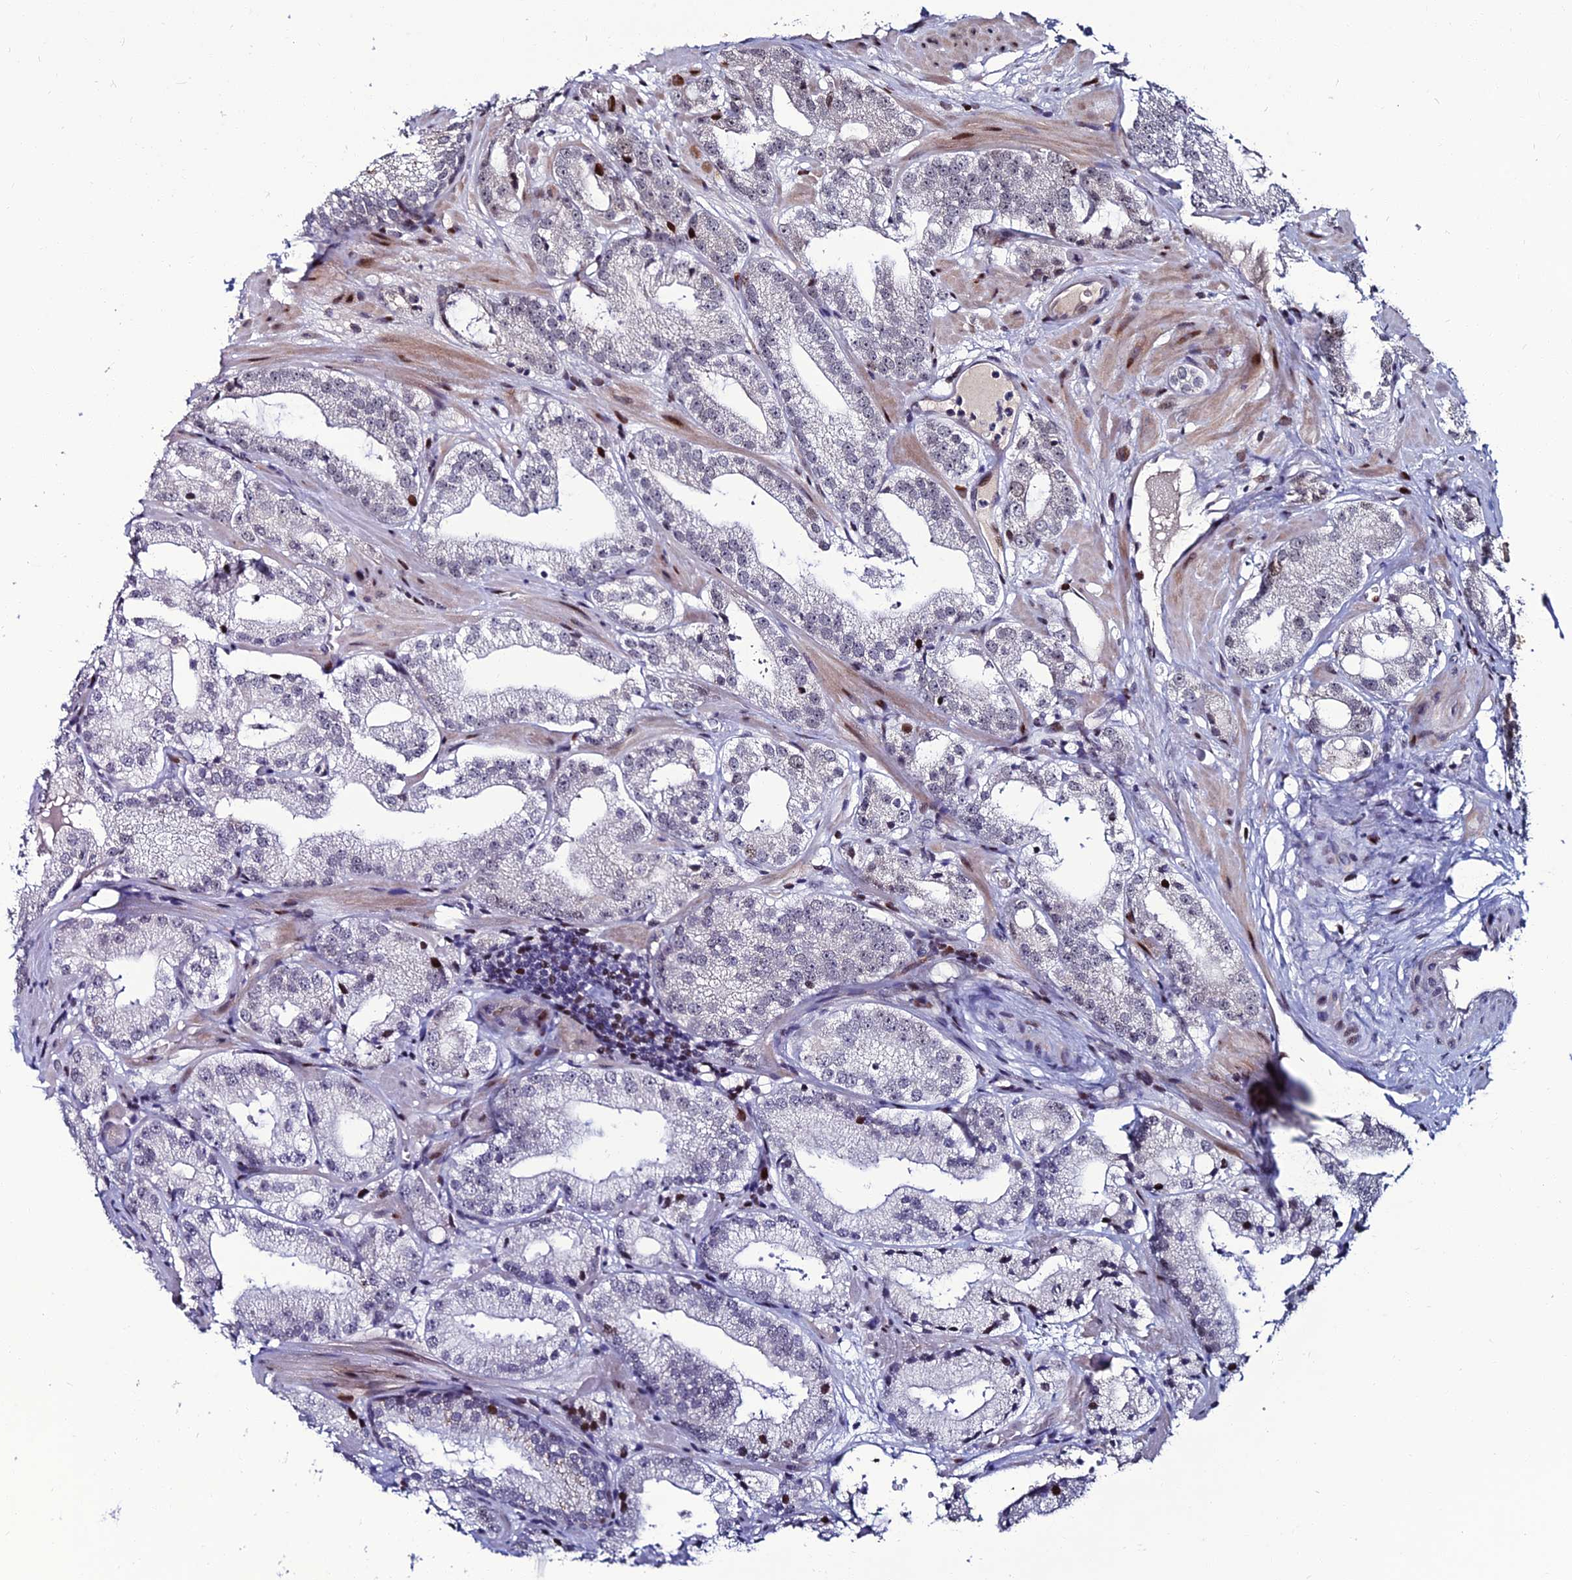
{"staining": {"intensity": "negative", "quantity": "none", "location": "none"}, "tissue": "prostate cancer", "cell_type": "Tumor cells", "image_type": "cancer", "snomed": [{"axis": "morphology", "description": "Adenocarcinoma, Low grade"}, {"axis": "topography", "description": "Prostate"}], "caption": "There is no significant positivity in tumor cells of prostate cancer.", "gene": "TAF9B", "patient": {"sex": "male", "age": 60}}